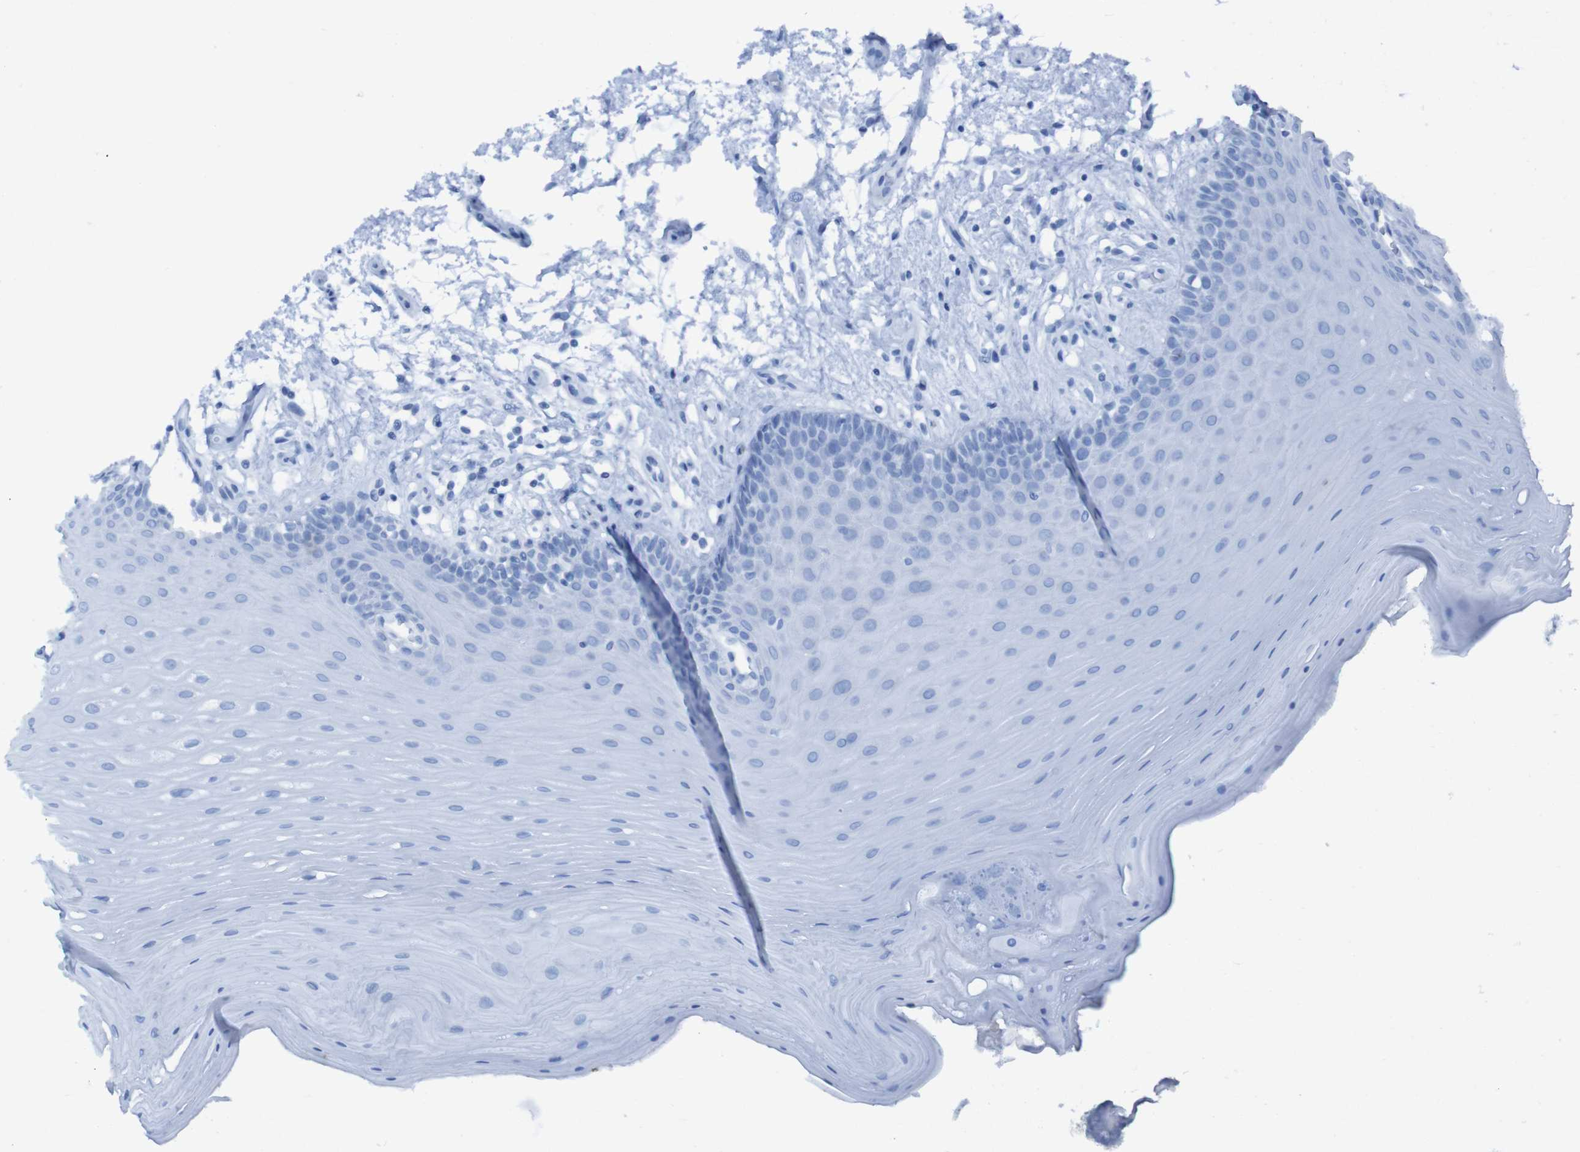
{"staining": {"intensity": "negative", "quantity": "none", "location": "none"}, "tissue": "oral mucosa", "cell_type": "Squamous epithelial cells", "image_type": "normal", "snomed": [{"axis": "morphology", "description": "Normal tissue, NOS"}, {"axis": "topography", "description": "Skeletal muscle"}, {"axis": "topography", "description": "Oral tissue"}], "caption": "Squamous epithelial cells are negative for brown protein staining in unremarkable oral mucosa. (Stains: DAB (3,3'-diaminobenzidine) IHC with hematoxylin counter stain, Microscopy: brightfield microscopy at high magnification).", "gene": "RNF182", "patient": {"sex": "male", "age": 58}}